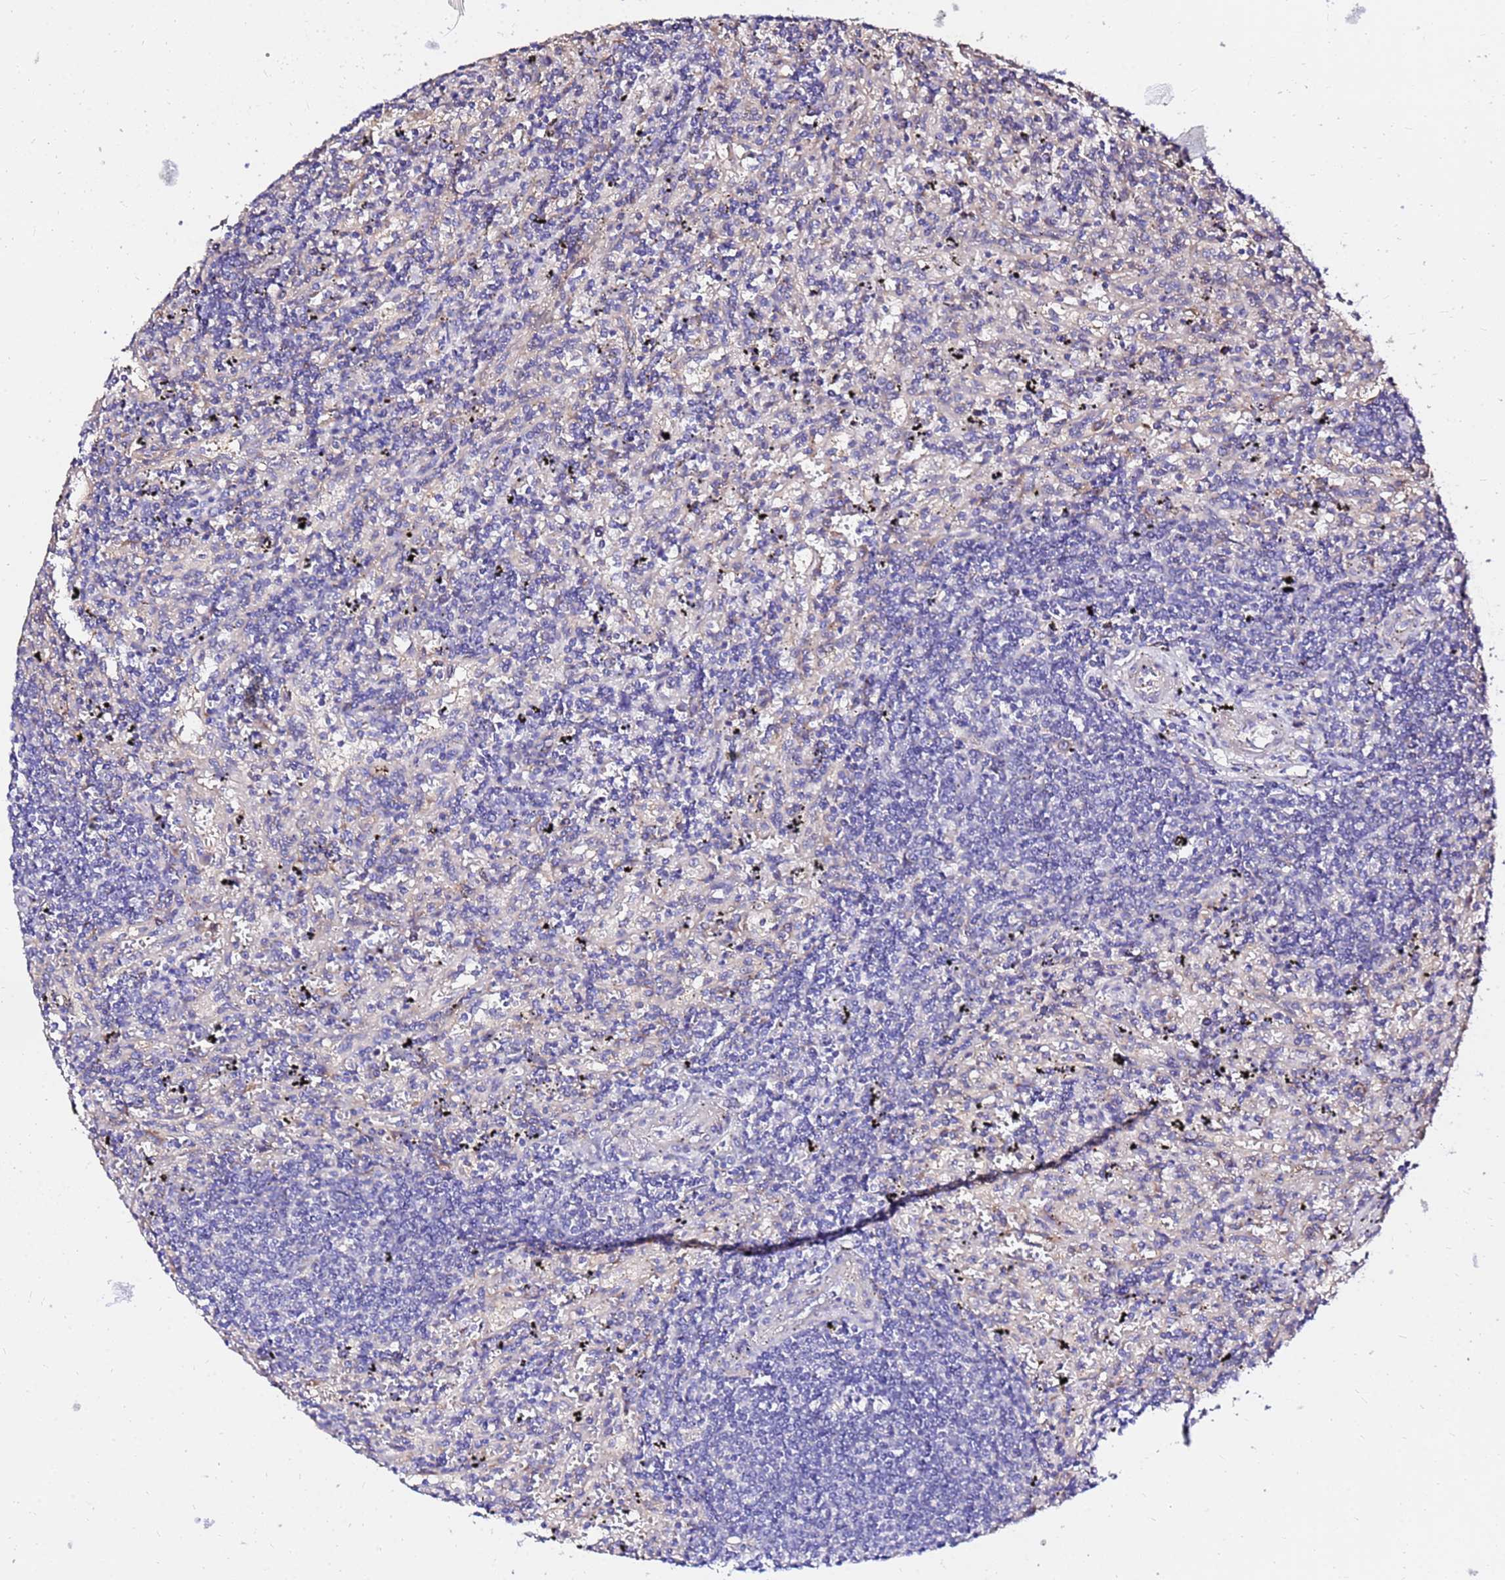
{"staining": {"intensity": "negative", "quantity": "none", "location": "none"}, "tissue": "lymphoma", "cell_type": "Tumor cells", "image_type": "cancer", "snomed": [{"axis": "morphology", "description": "Malignant lymphoma, non-Hodgkin's type, Low grade"}, {"axis": "topography", "description": "Spleen"}], "caption": "Histopathology image shows no significant protein expression in tumor cells of malignant lymphoma, non-Hodgkin's type (low-grade).", "gene": "HERC5", "patient": {"sex": "male", "age": 76}}